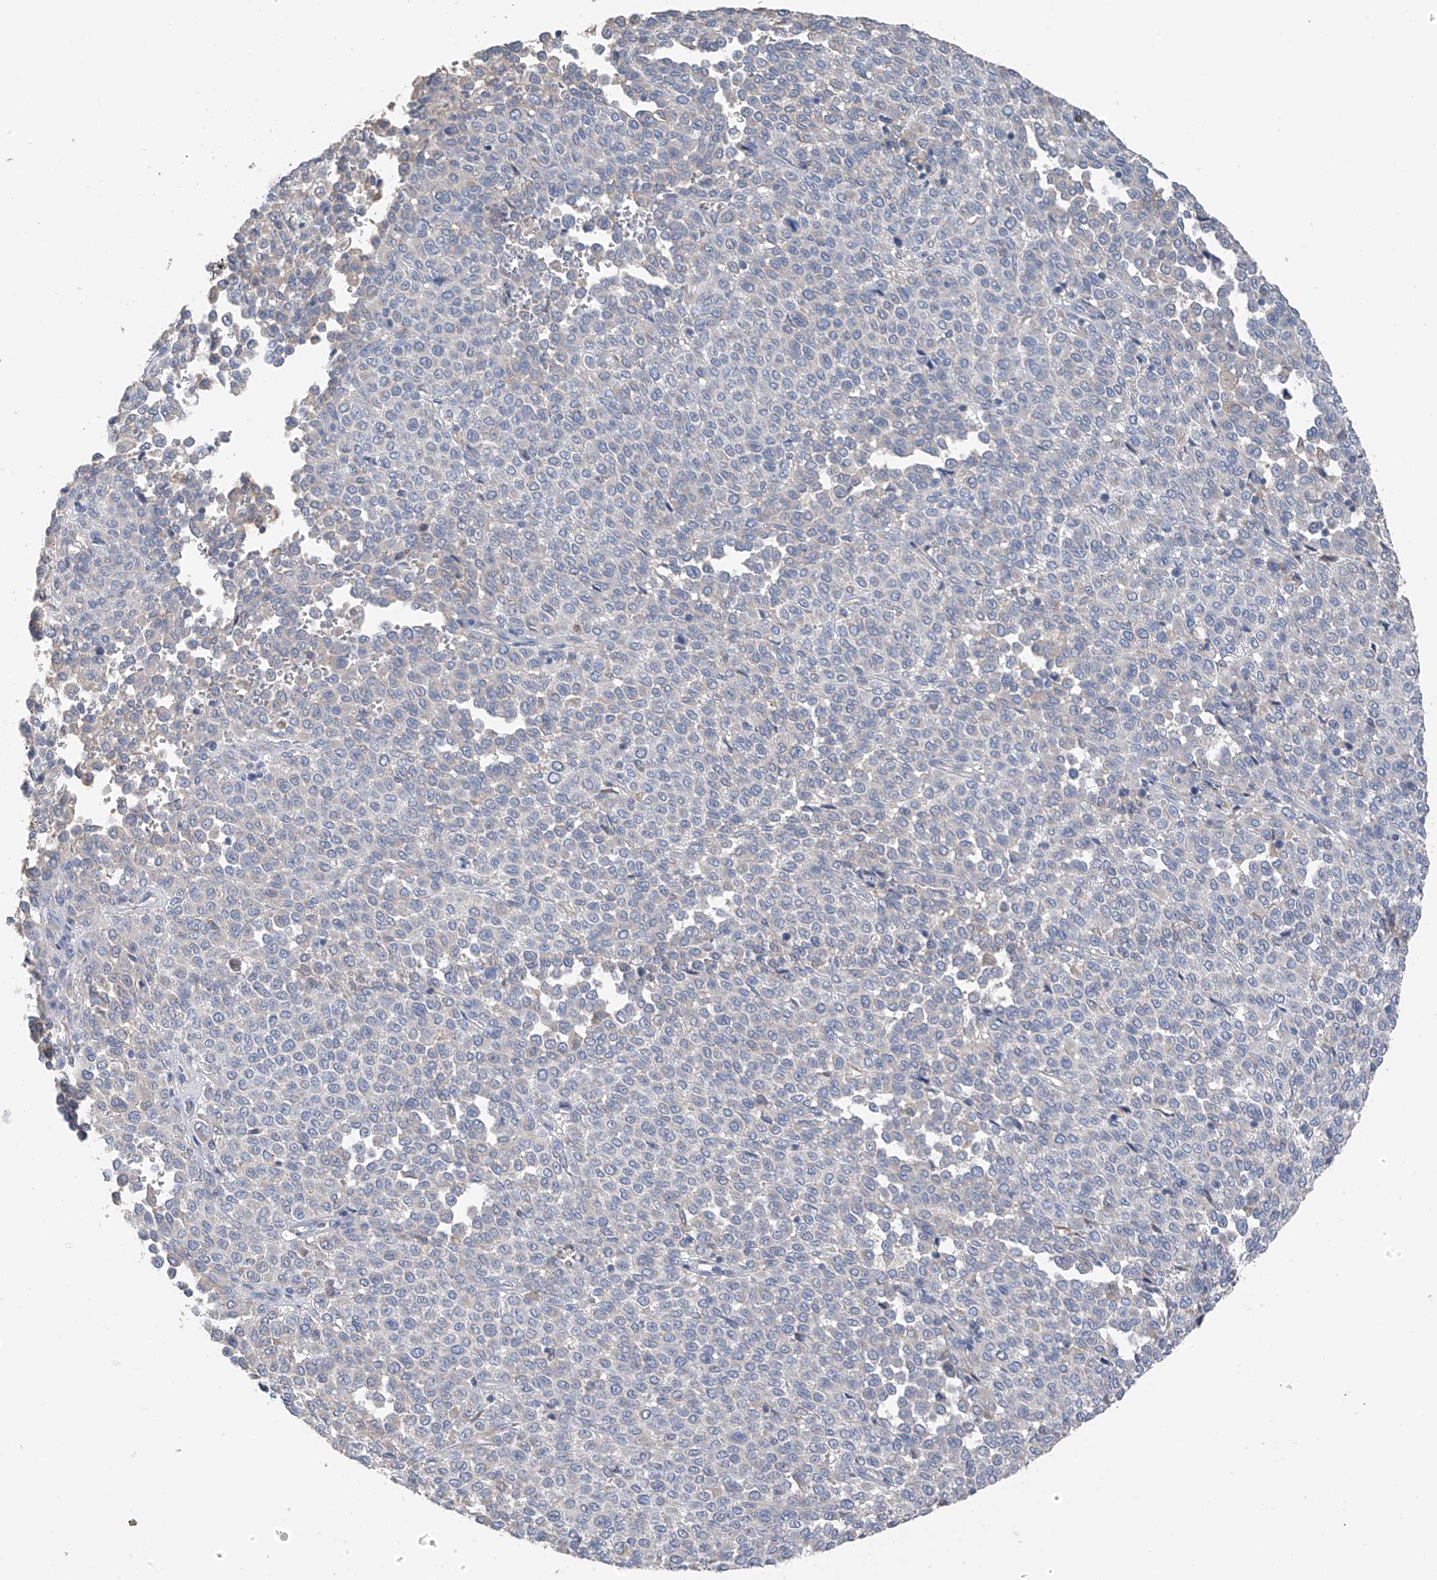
{"staining": {"intensity": "negative", "quantity": "none", "location": "none"}, "tissue": "melanoma", "cell_type": "Tumor cells", "image_type": "cancer", "snomed": [{"axis": "morphology", "description": "Malignant melanoma, Metastatic site"}, {"axis": "topography", "description": "Pancreas"}], "caption": "Melanoma was stained to show a protein in brown. There is no significant expression in tumor cells.", "gene": "GALNTL6", "patient": {"sex": "female", "age": 30}}